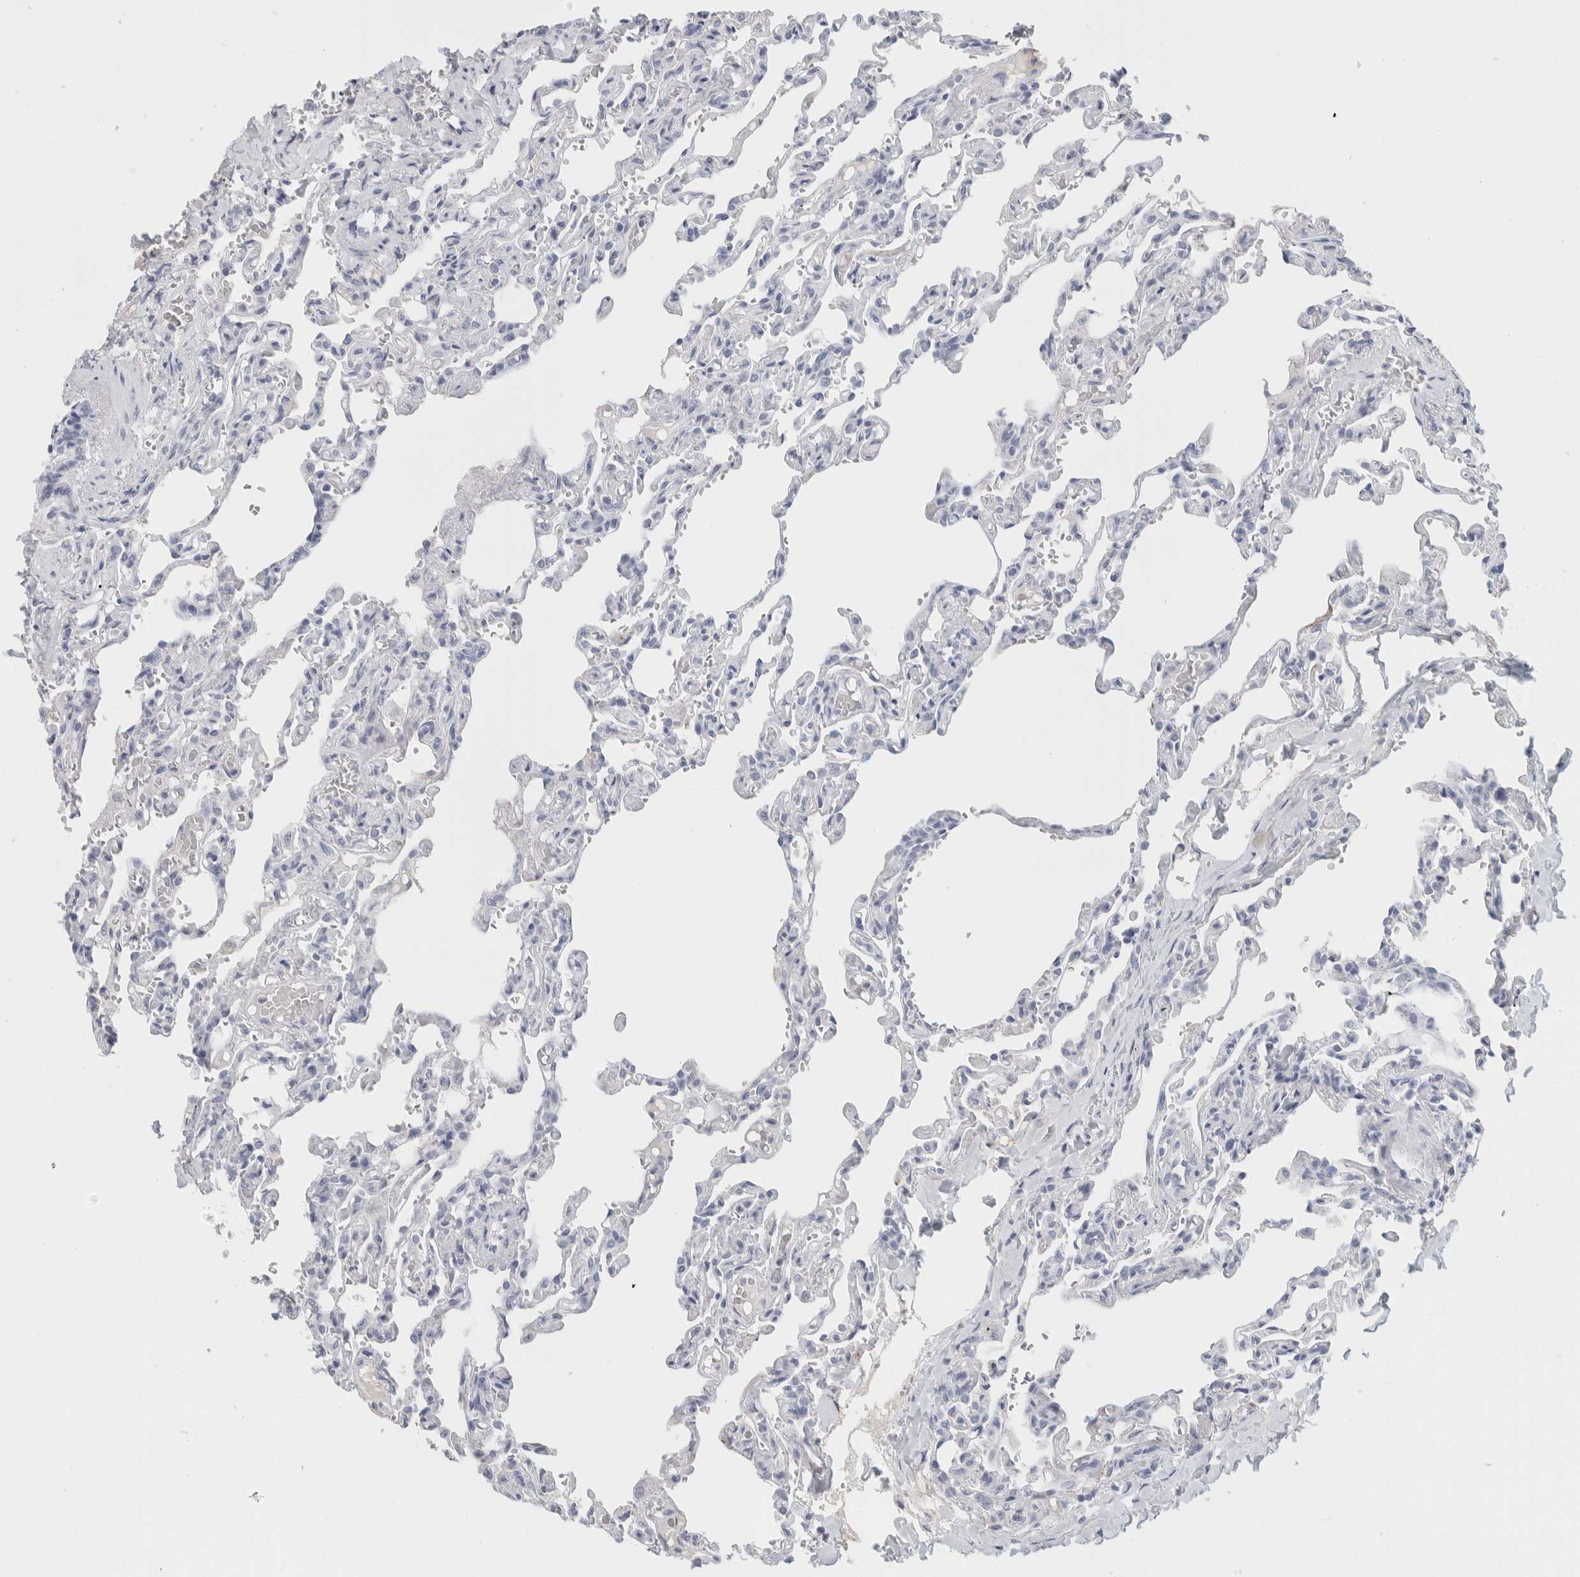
{"staining": {"intensity": "negative", "quantity": "none", "location": "none"}, "tissue": "lung", "cell_type": "Alveolar cells", "image_type": "normal", "snomed": [{"axis": "morphology", "description": "Normal tissue, NOS"}, {"axis": "topography", "description": "Lung"}], "caption": "Immunohistochemistry micrograph of unremarkable lung: human lung stained with DAB (3,3'-diaminobenzidine) displays no significant protein staining in alveolar cells.", "gene": "TSPAN8", "patient": {"sex": "male", "age": 21}}